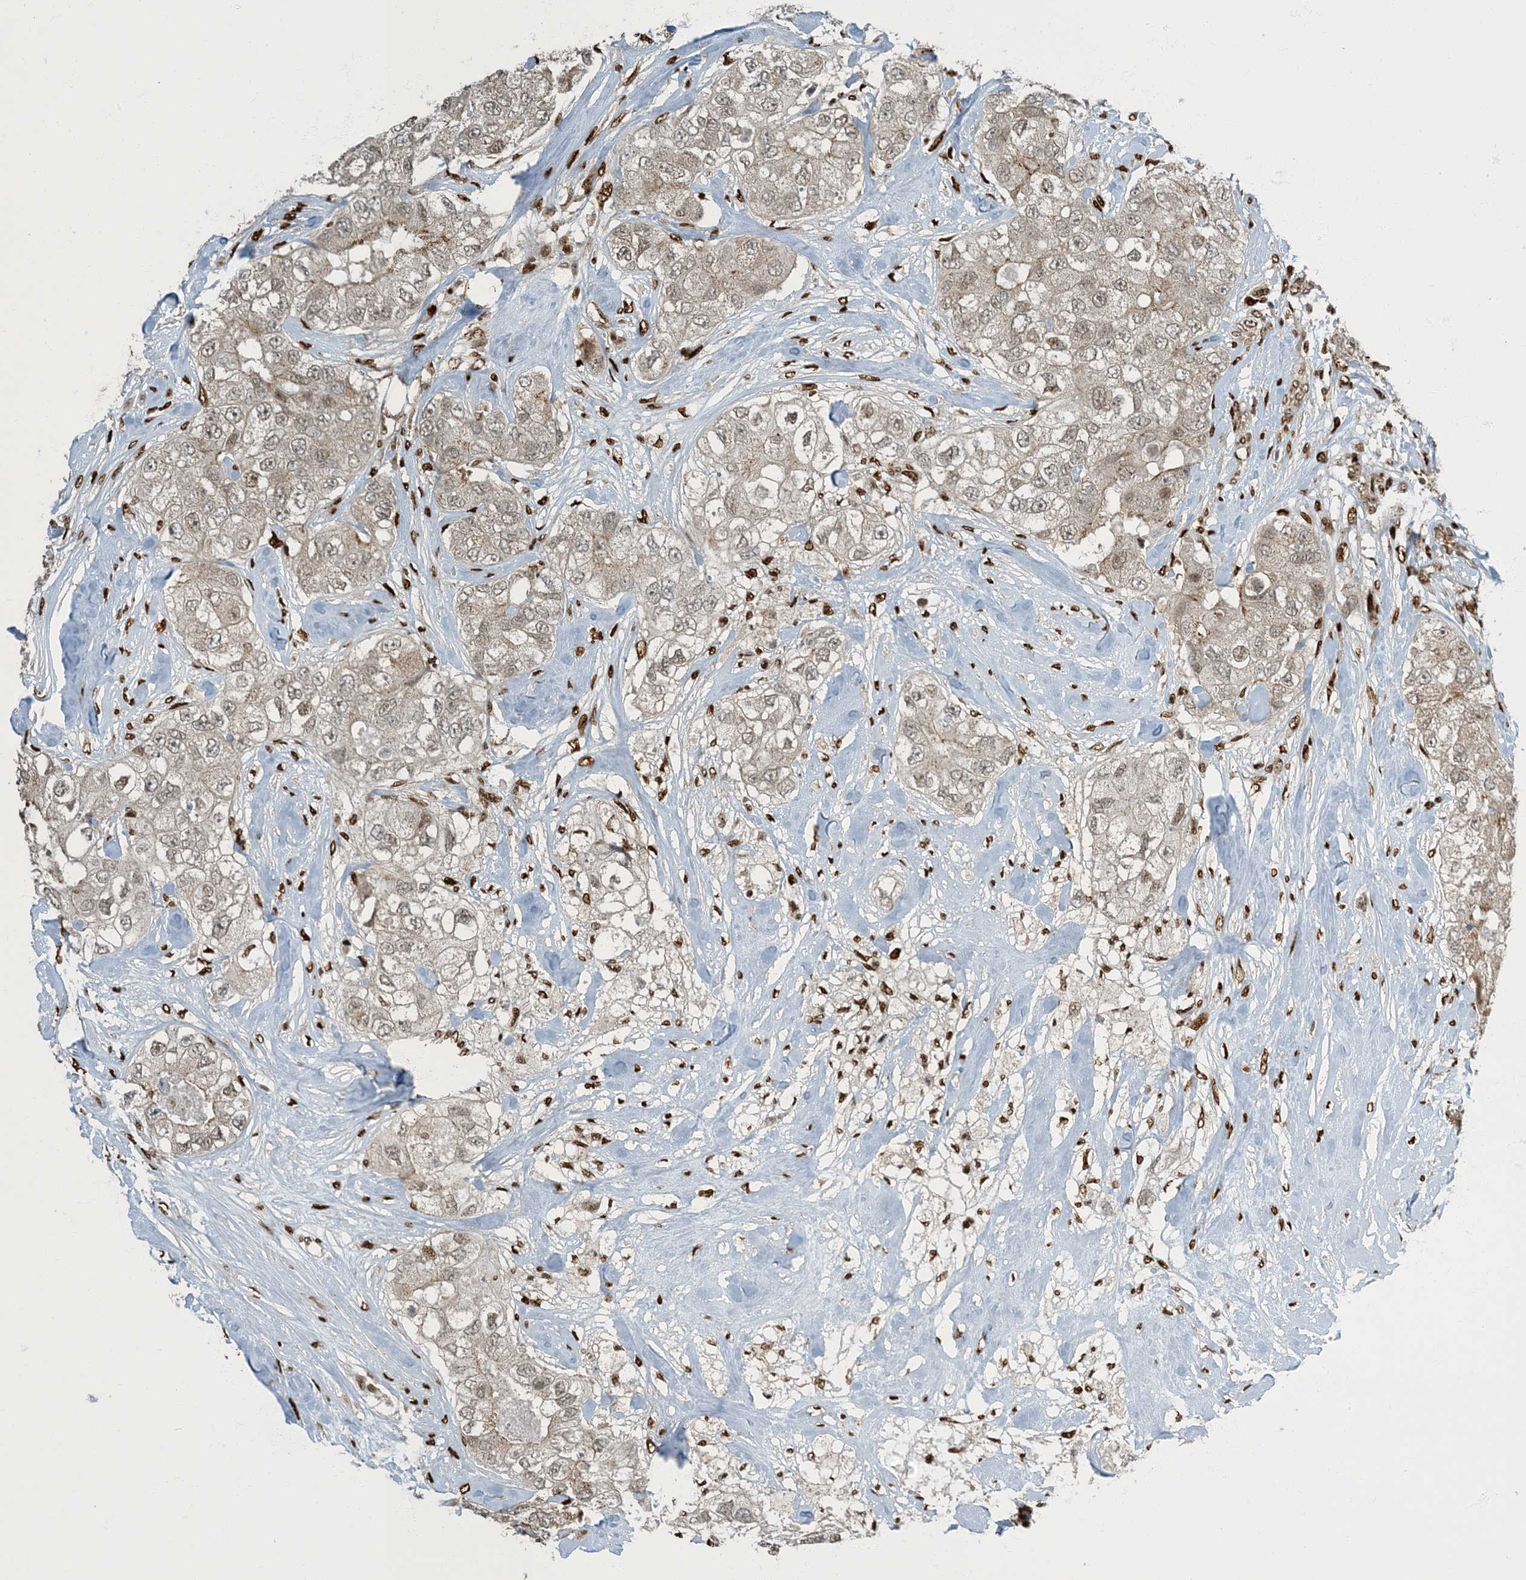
{"staining": {"intensity": "weak", "quantity": "25%-75%", "location": "nuclear"}, "tissue": "breast cancer", "cell_type": "Tumor cells", "image_type": "cancer", "snomed": [{"axis": "morphology", "description": "Duct carcinoma"}, {"axis": "topography", "description": "Breast"}], "caption": "Immunohistochemistry histopathology image of breast cancer (invasive ductal carcinoma) stained for a protein (brown), which demonstrates low levels of weak nuclear expression in approximately 25%-75% of tumor cells.", "gene": "MBD1", "patient": {"sex": "female", "age": 62}}